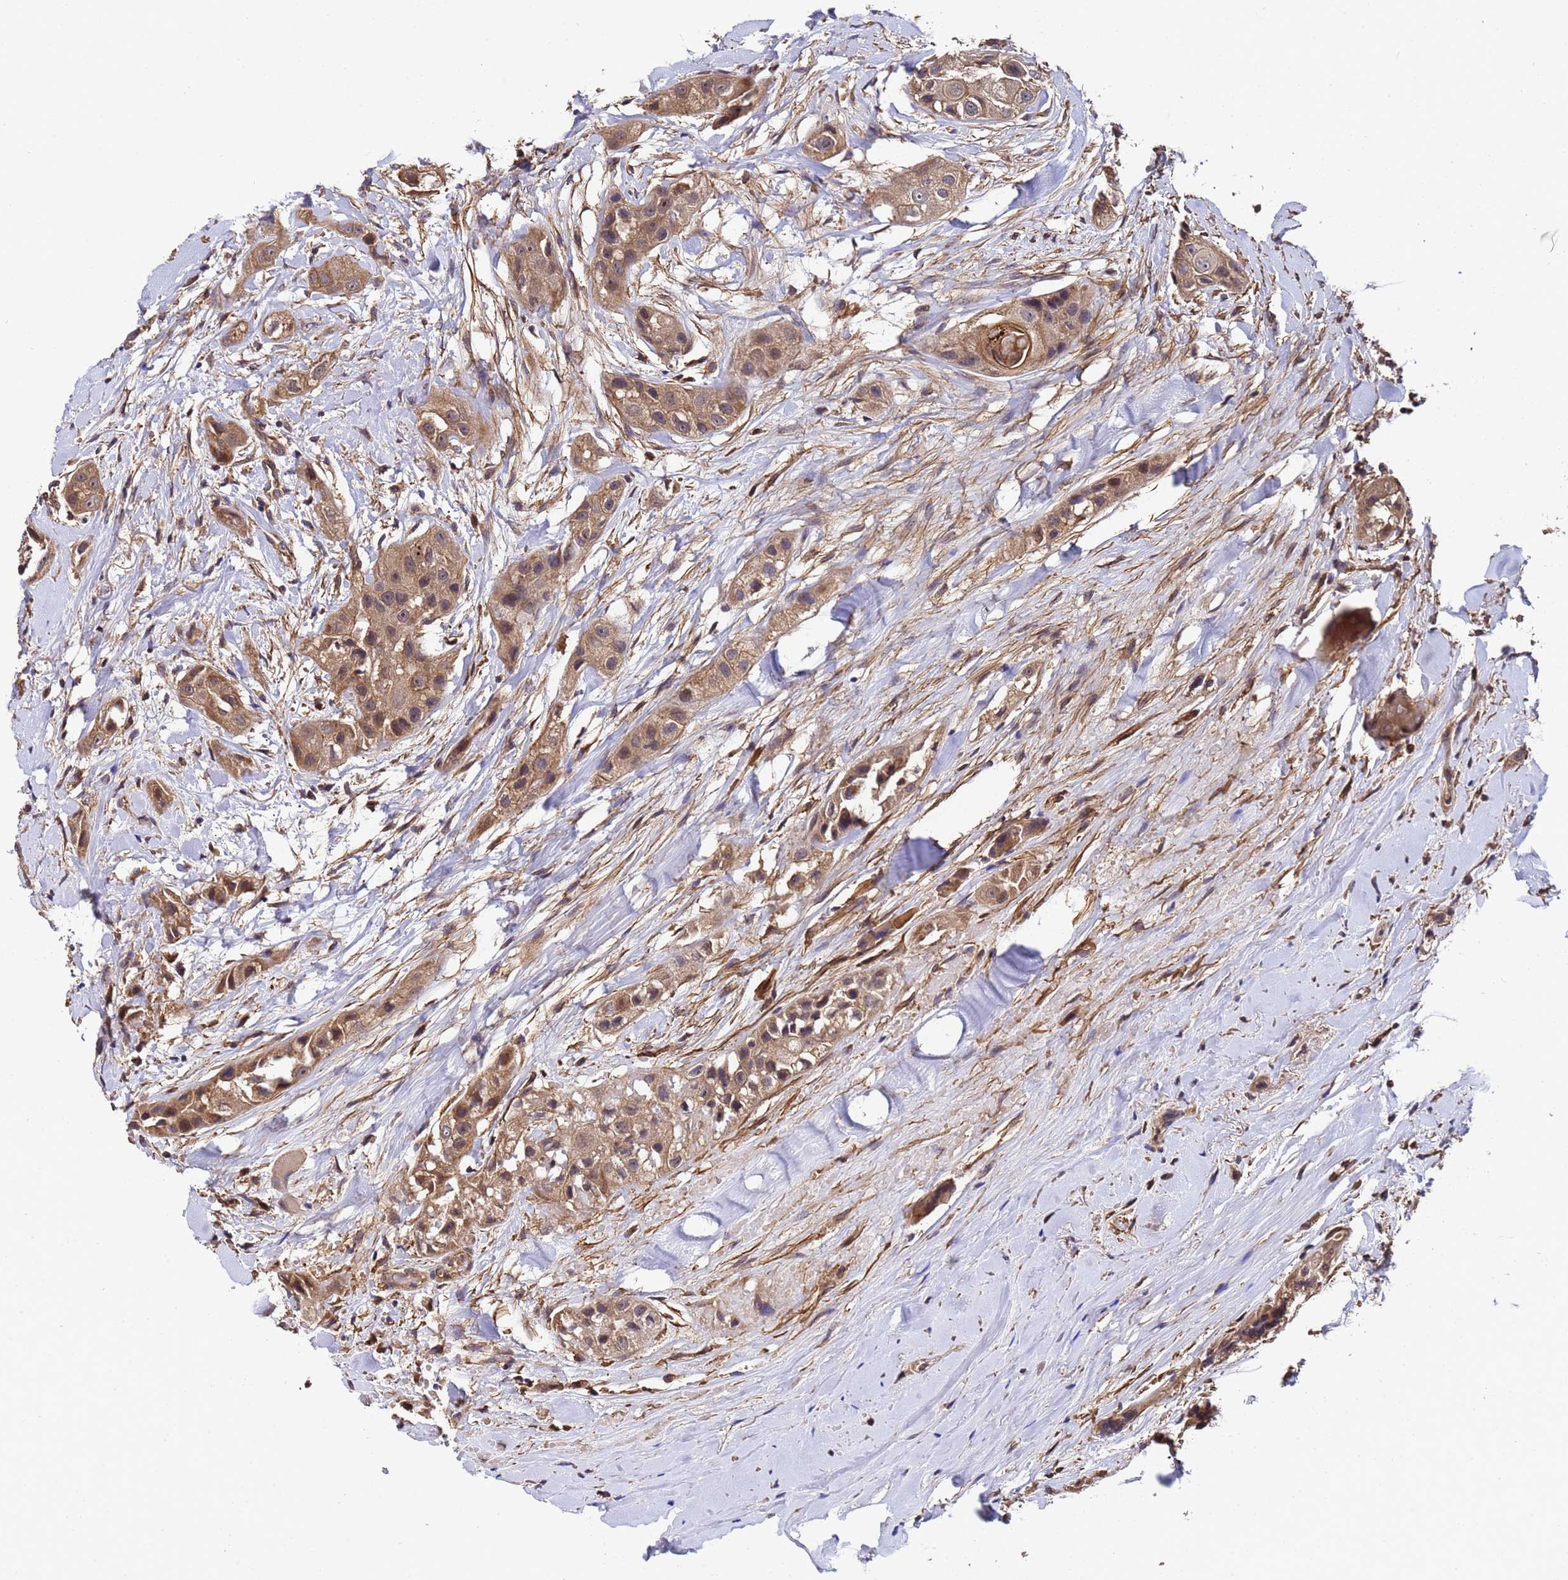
{"staining": {"intensity": "weak", "quantity": ">75%", "location": "cytoplasmic/membranous,nuclear"}, "tissue": "head and neck cancer", "cell_type": "Tumor cells", "image_type": "cancer", "snomed": [{"axis": "morphology", "description": "Normal tissue, NOS"}, {"axis": "morphology", "description": "Squamous cell carcinoma, NOS"}, {"axis": "topography", "description": "Skeletal muscle"}, {"axis": "topography", "description": "Head-Neck"}], "caption": "Squamous cell carcinoma (head and neck) tissue demonstrates weak cytoplasmic/membranous and nuclear staining in approximately >75% of tumor cells", "gene": "GSTCD", "patient": {"sex": "male", "age": 51}}